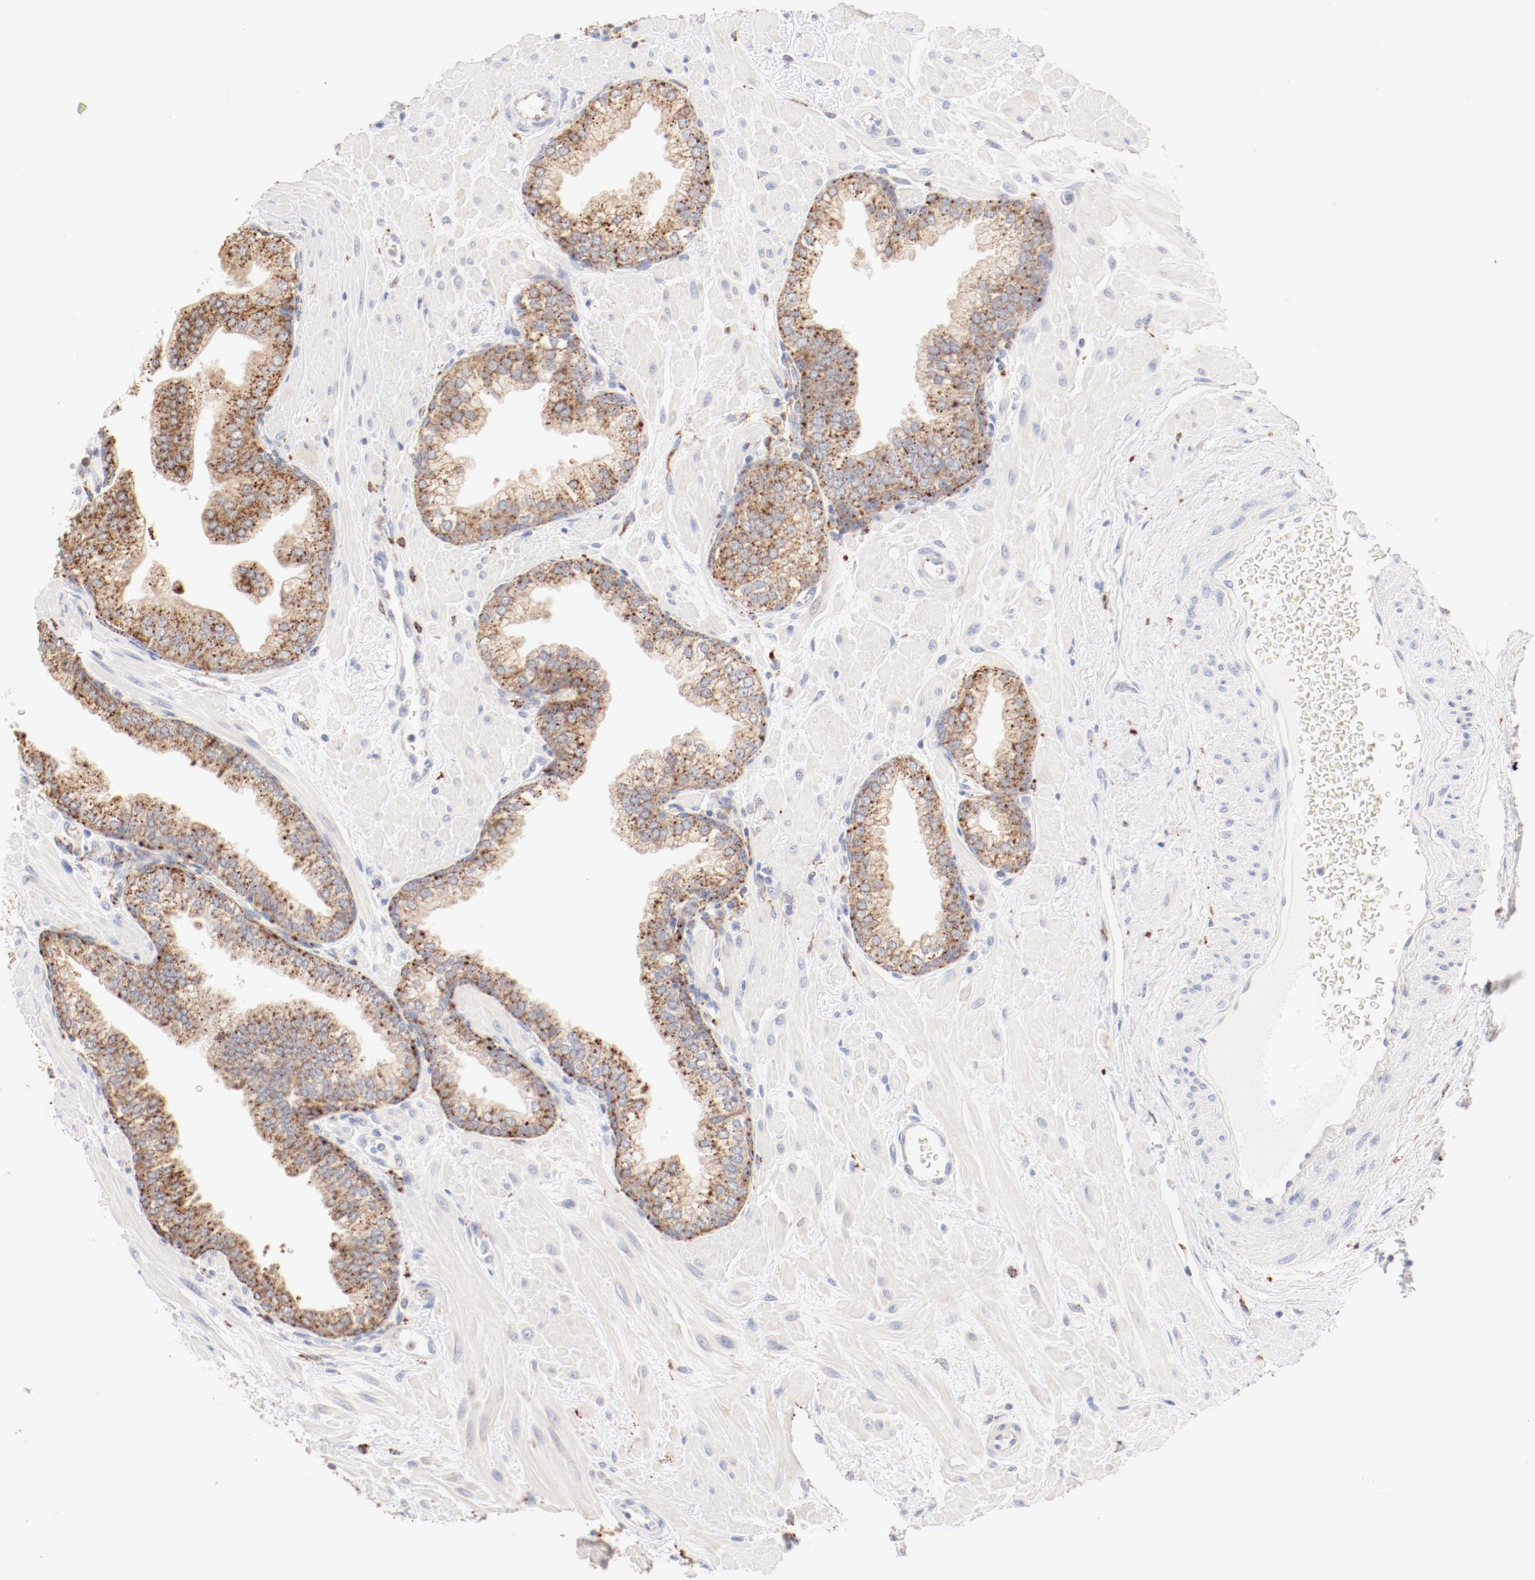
{"staining": {"intensity": "moderate", "quantity": ">75%", "location": "cytoplasmic/membranous"}, "tissue": "prostate", "cell_type": "Glandular cells", "image_type": "normal", "snomed": [{"axis": "morphology", "description": "Normal tissue, NOS"}, {"axis": "topography", "description": "Prostate"}], "caption": "Prostate was stained to show a protein in brown. There is medium levels of moderate cytoplasmic/membranous expression in about >75% of glandular cells. The staining was performed using DAB to visualize the protein expression in brown, while the nuclei were stained in blue with hematoxylin (Magnification: 20x).", "gene": "CTSH", "patient": {"sex": "male", "age": 60}}